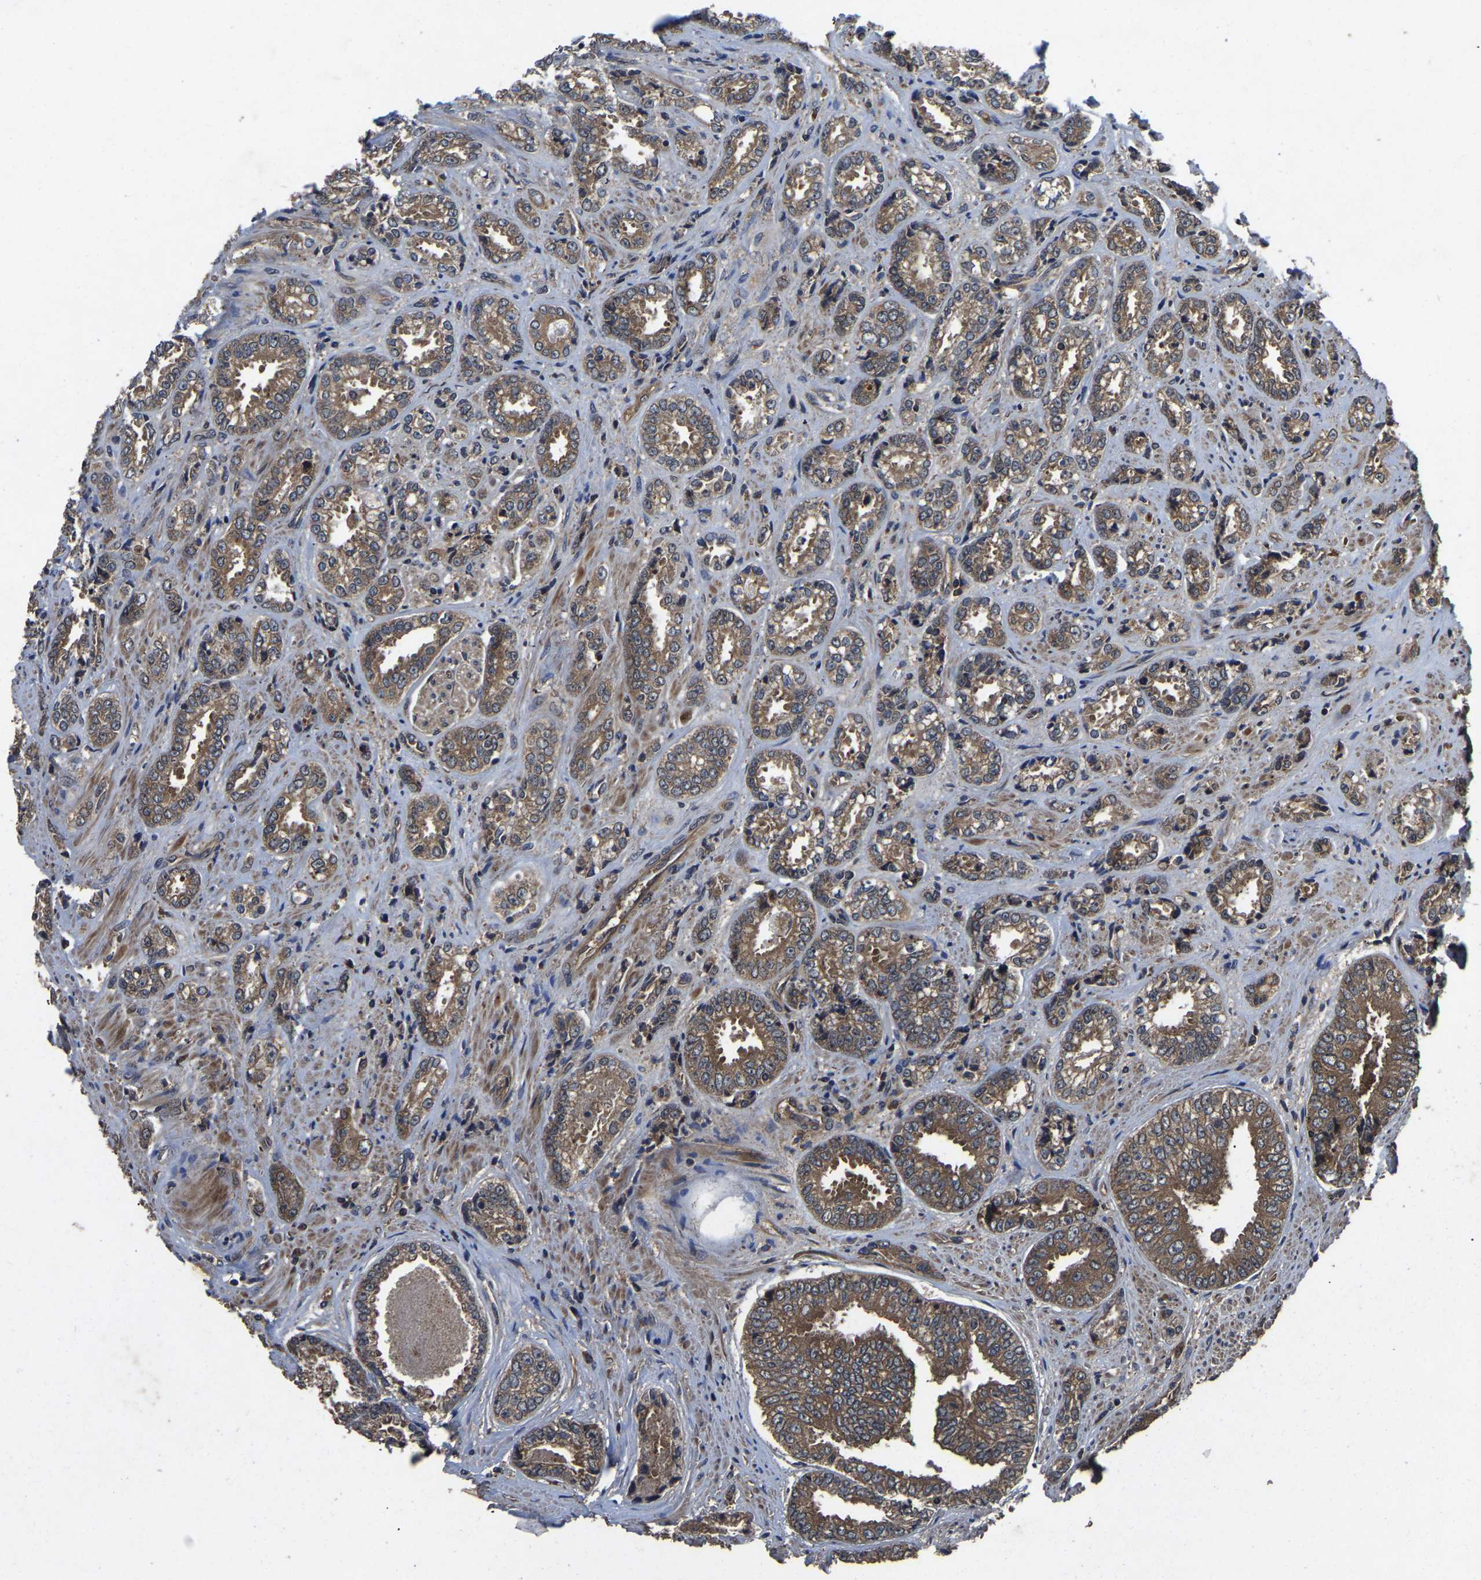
{"staining": {"intensity": "moderate", "quantity": ">75%", "location": "cytoplasmic/membranous"}, "tissue": "prostate cancer", "cell_type": "Tumor cells", "image_type": "cancer", "snomed": [{"axis": "morphology", "description": "Adenocarcinoma, High grade"}, {"axis": "topography", "description": "Prostate"}], "caption": "Protein staining by immunohistochemistry demonstrates moderate cytoplasmic/membranous expression in about >75% of tumor cells in prostate cancer. Ihc stains the protein in brown and the nuclei are stained blue.", "gene": "CRYZL1", "patient": {"sex": "male", "age": 61}}